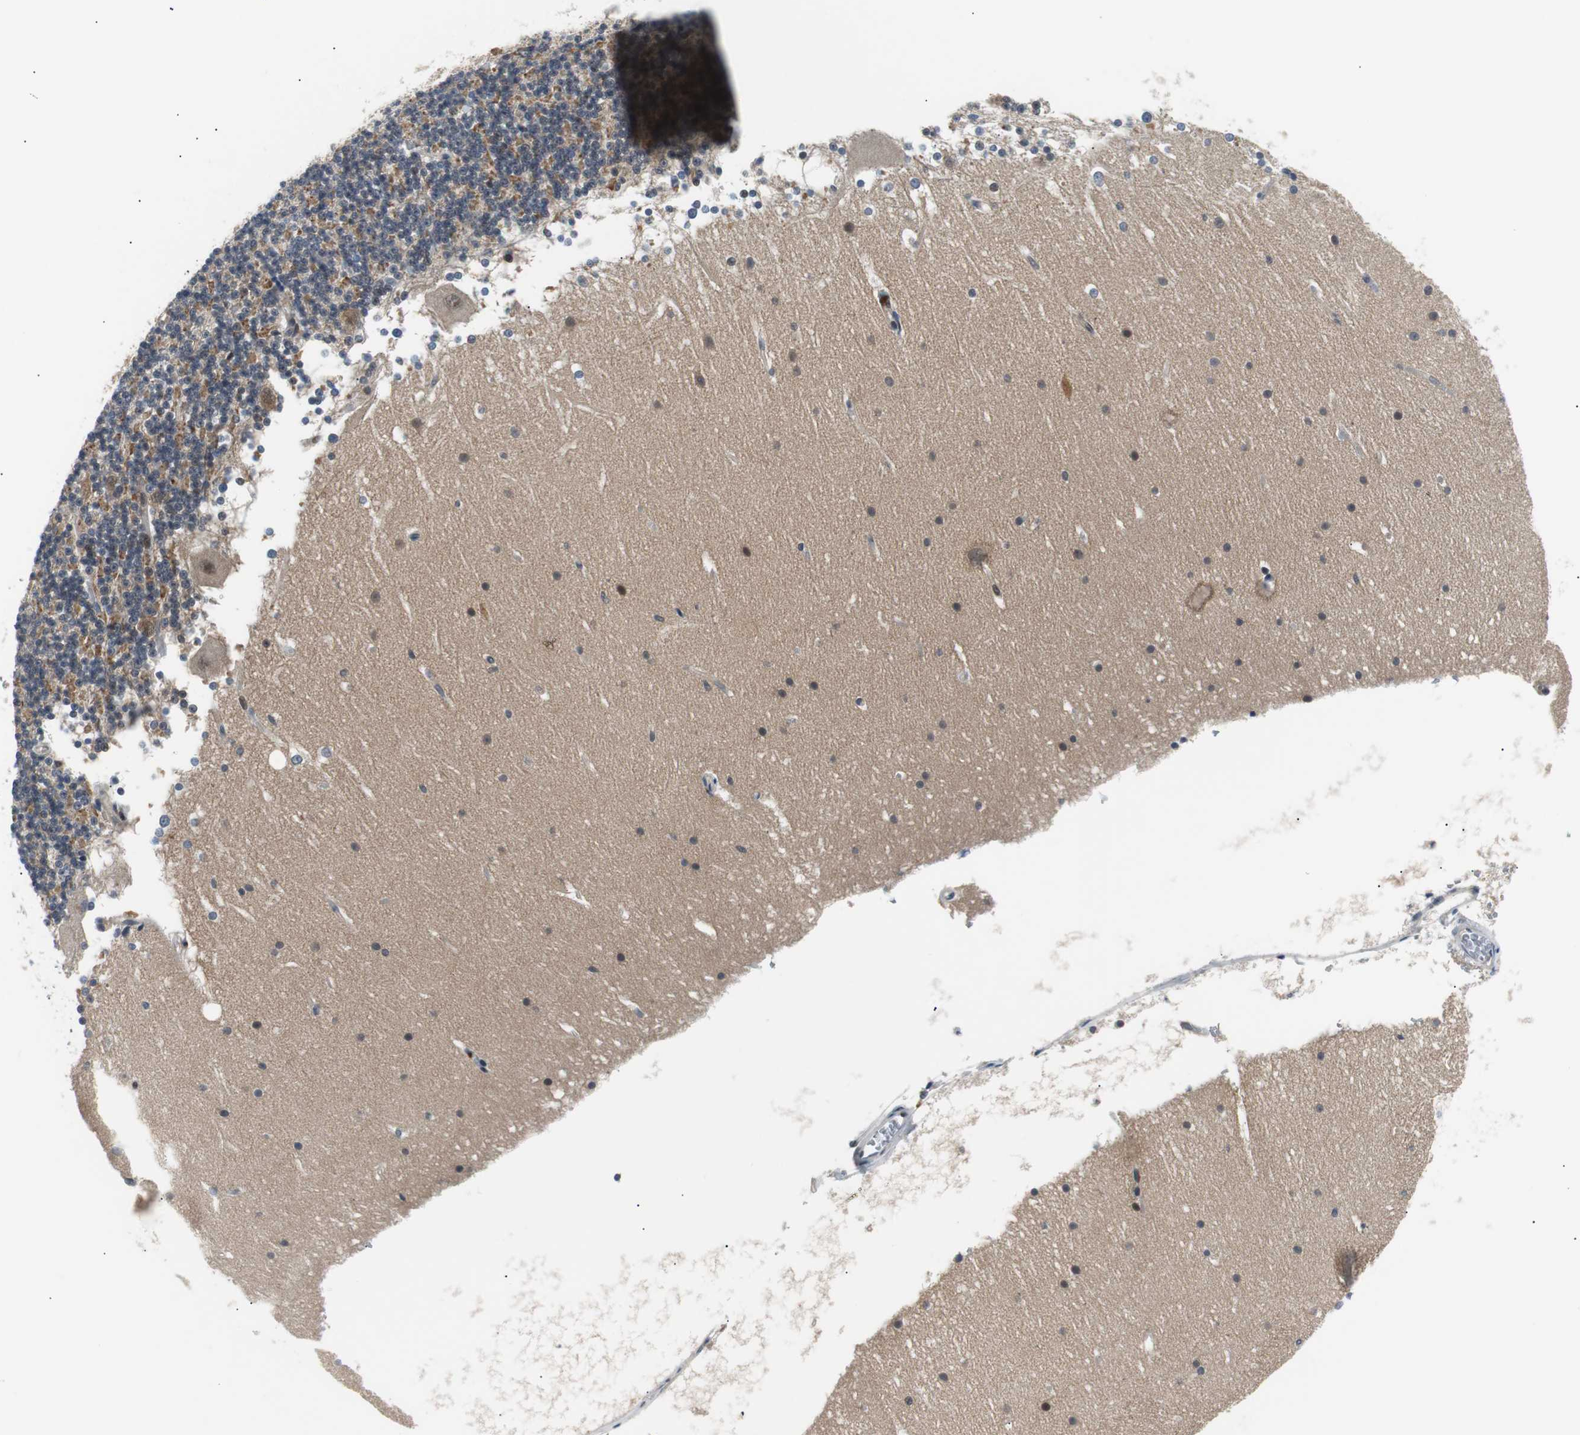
{"staining": {"intensity": "weak", "quantity": "25%-75%", "location": "cytoplasmic/membranous"}, "tissue": "cerebellum", "cell_type": "Cells in granular layer", "image_type": "normal", "snomed": [{"axis": "morphology", "description": "Normal tissue, NOS"}, {"axis": "topography", "description": "Cerebellum"}], "caption": "Protein expression analysis of unremarkable cerebellum shows weak cytoplasmic/membranous expression in about 25%-75% of cells in granular layer. The protein of interest is stained brown, and the nuclei are stained in blue (DAB IHC with brightfield microscopy, high magnification).", "gene": "MAP2K4", "patient": {"sex": "female", "age": 19}}